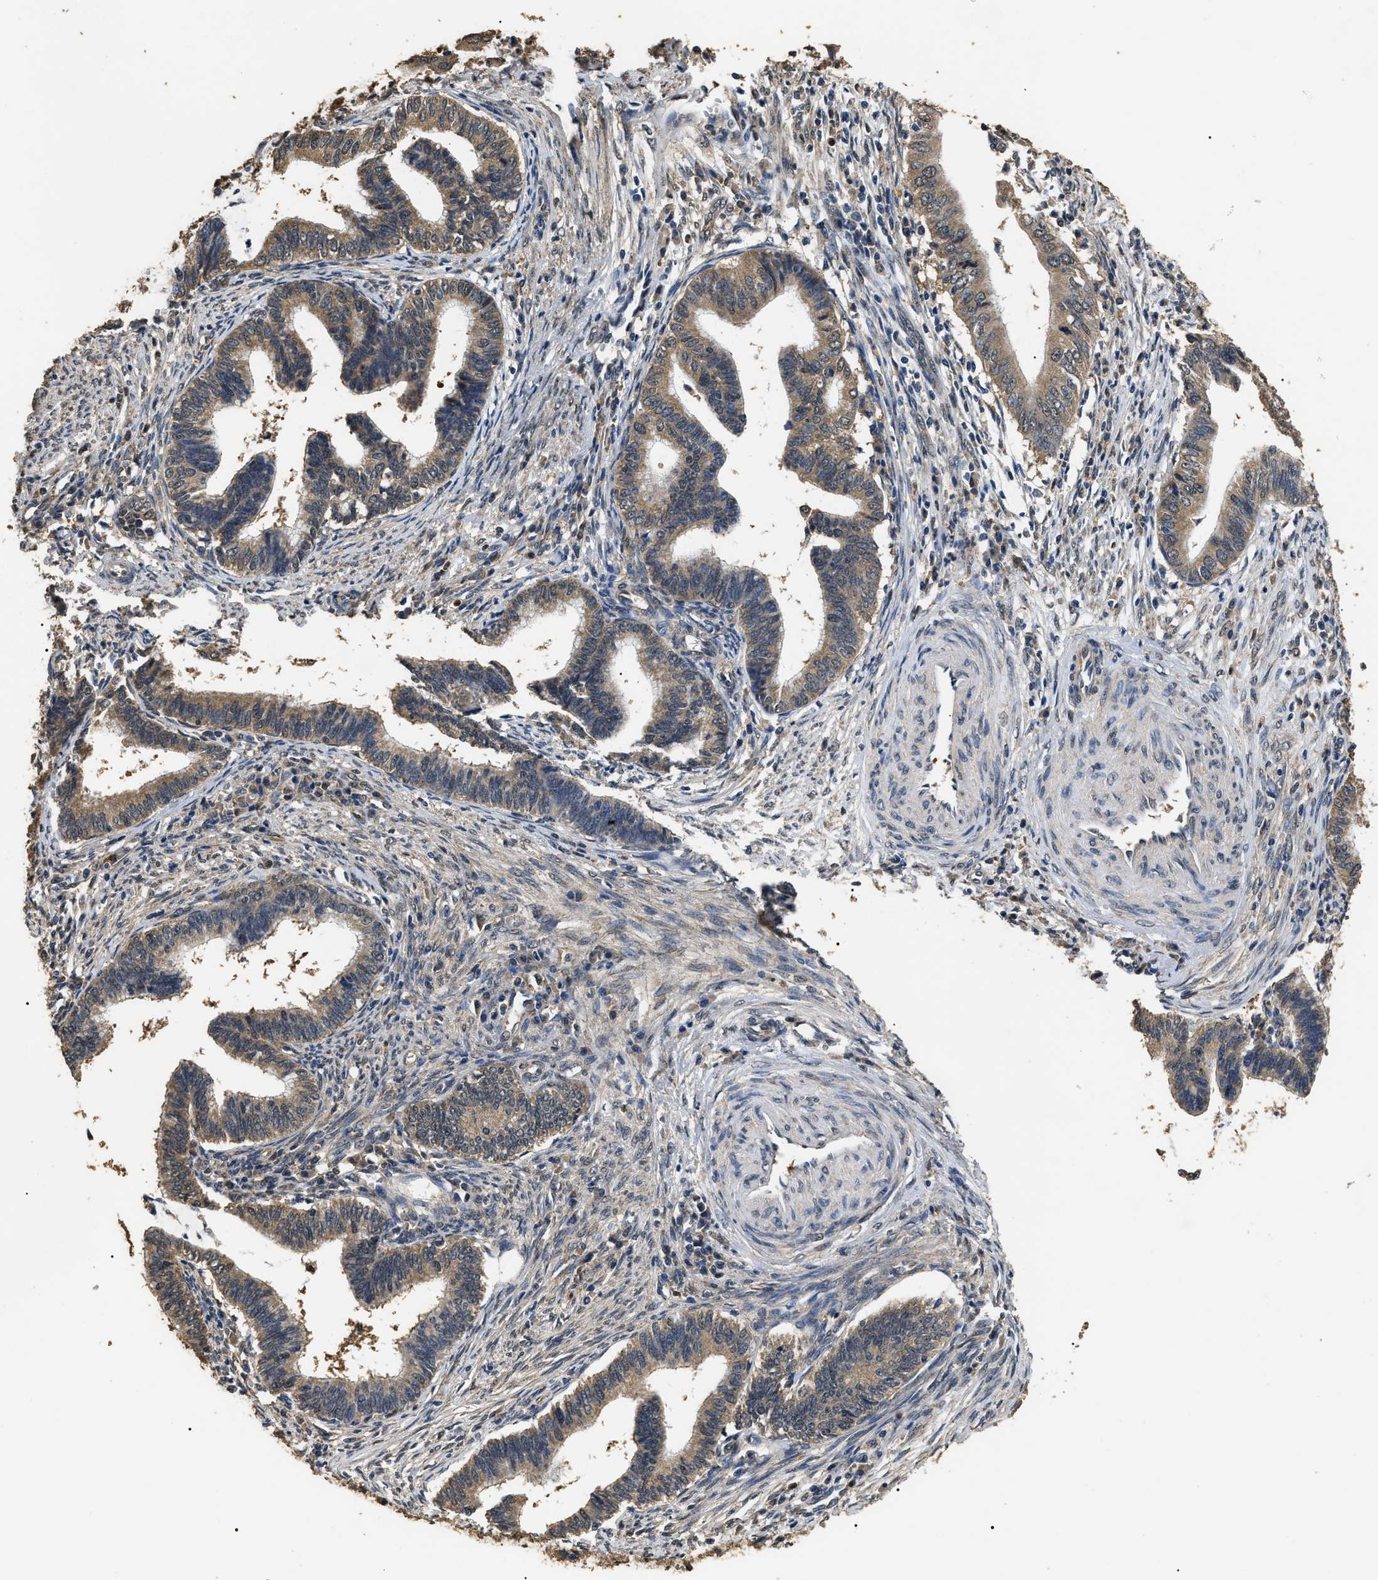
{"staining": {"intensity": "moderate", "quantity": ">75%", "location": "cytoplasmic/membranous,nuclear"}, "tissue": "cervical cancer", "cell_type": "Tumor cells", "image_type": "cancer", "snomed": [{"axis": "morphology", "description": "Adenocarcinoma, NOS"}, {"axis": "topography", "description": "Cervix"}], "caption": "This is a histology image of IHC staining of cervical cancer (adenocarcinoma), which shows moderate staining in the cytoplasmic/membranous and nuclear of tumor cells.", "gene": "PSMD8", "patient": {"sex": "female", "age": 36}}